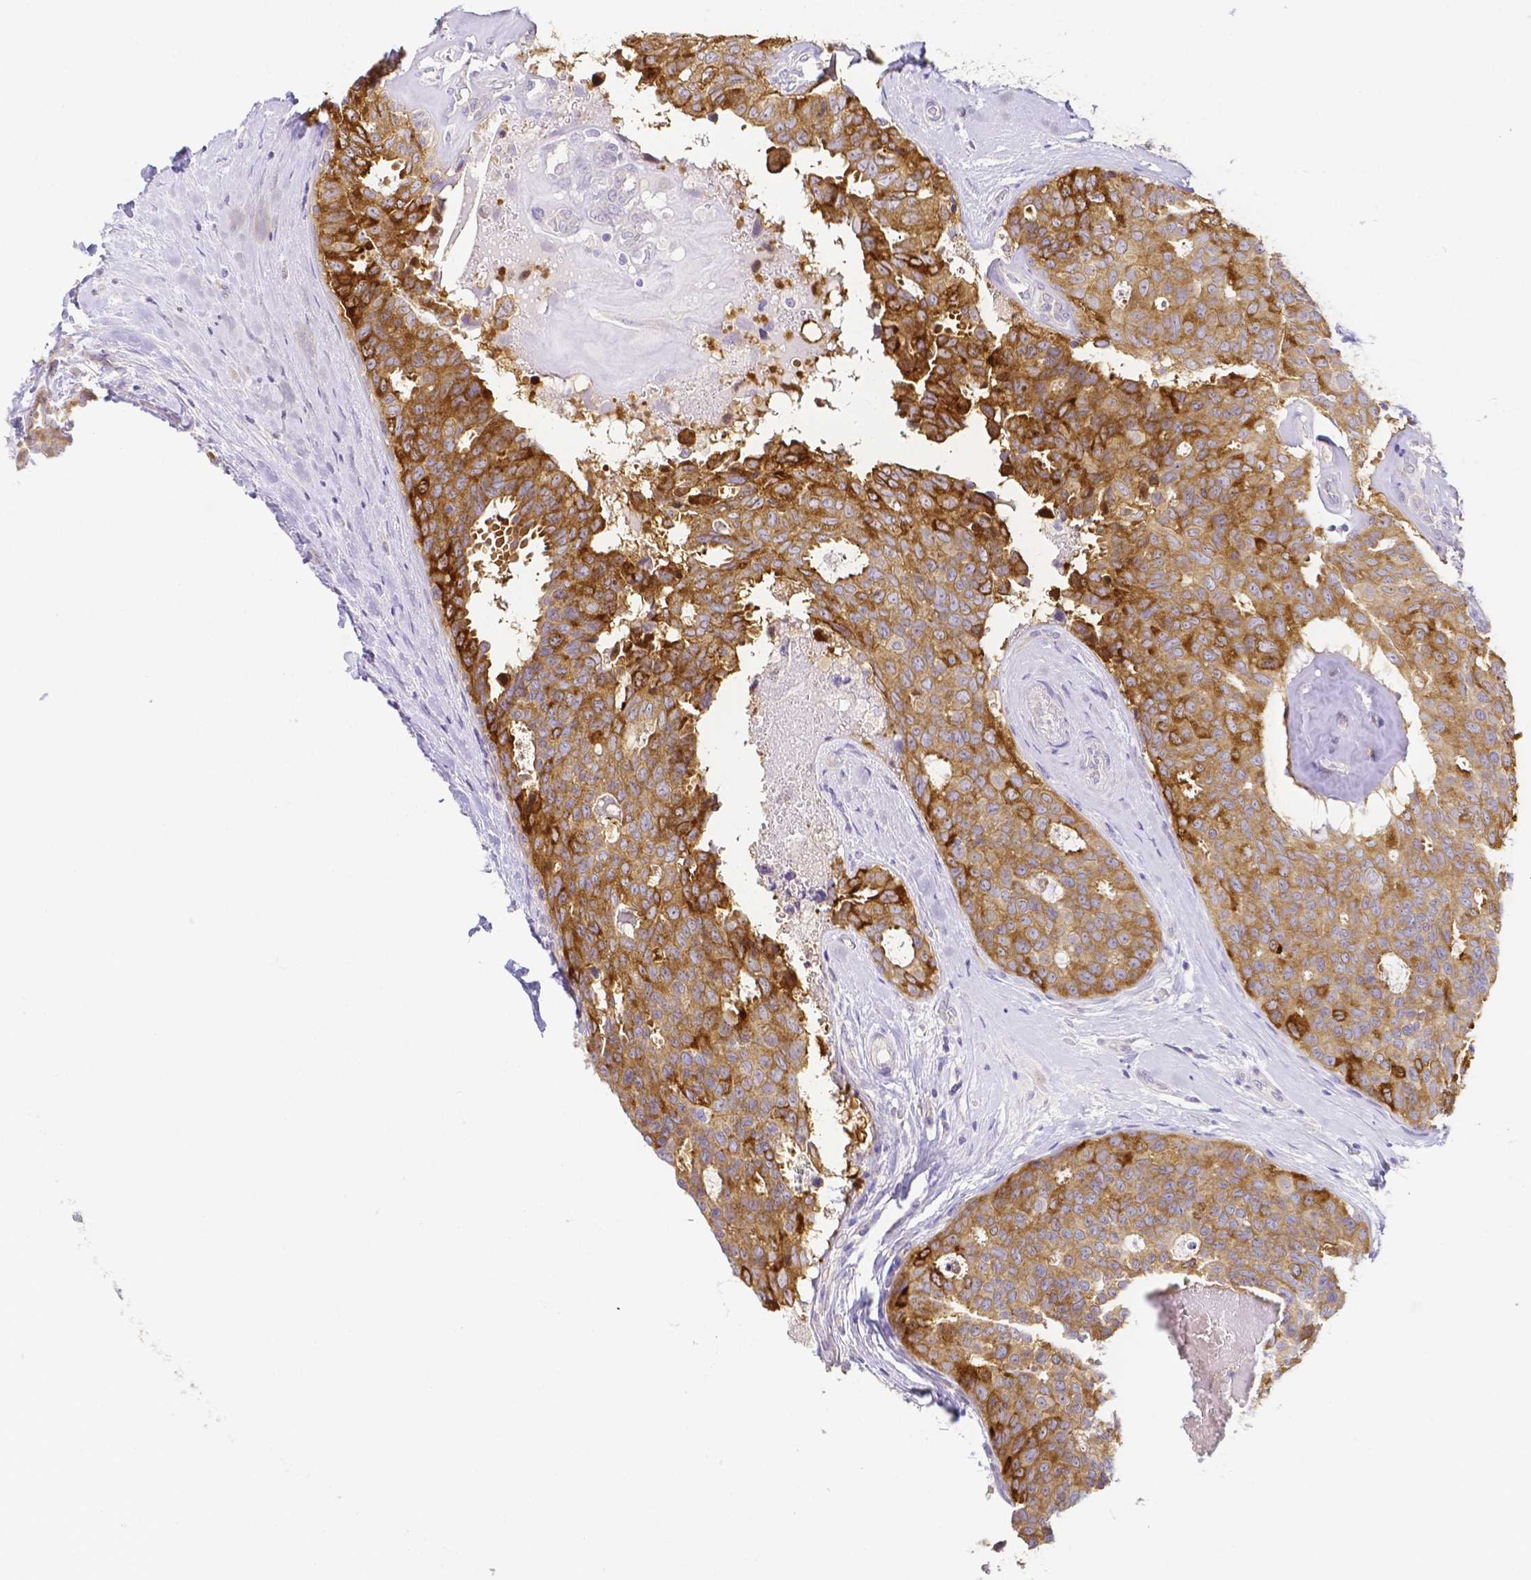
{"staining": {"intensity": "moderate", "quantity": ">75%", "location": "cytoplasmic/membranous"}, "tissue": "breast cancer", "cell_type": "Tumor cells", "image_type": "cancer", "snomed": [{"axis": "morphology", "description": "Duct carcinoma"}, {"axis": "topography", "description": "Breast"}], "caption": "High-power microscopy captured an IHC photomicrograph of breast cancer (intraductal carcinoma), revealing moderate cytoplasmic/membranous staining in approximately >75% of tumor cells.", "gene": "PKP3", "patient": {"sex": "female", "age": 45}}